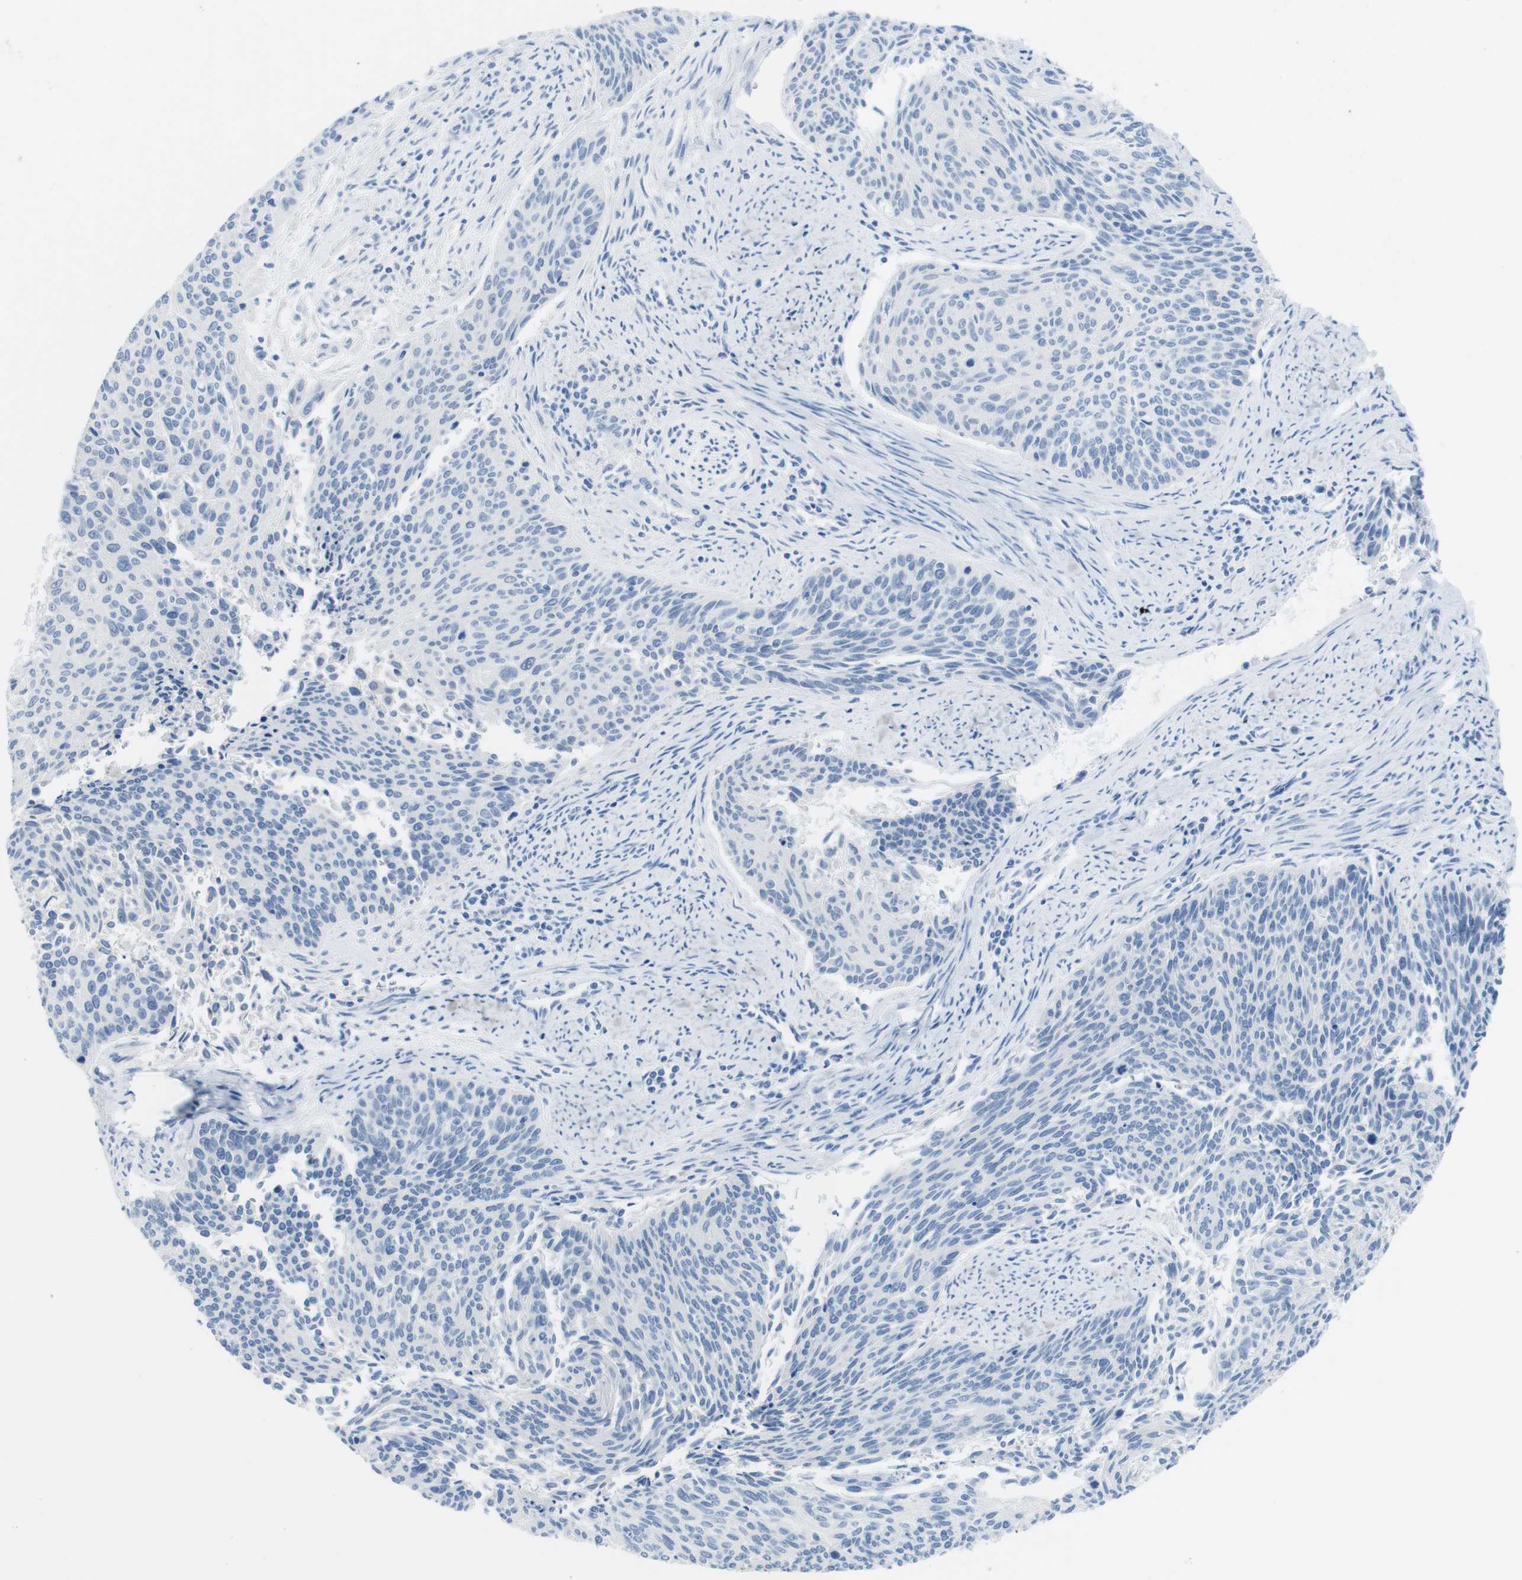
{"staining": {"intensity": "negative", "quantity": "none", "location": "none"}, "tissue": "cervical cancer", "cell_type": "Tumor cells", "image_type": "cancer", "snomed": [{"axis": "morphology", "description": "Squamous cell carcinoma, NOS"}, {"axis": "topography", "description": "Cervix"}], "caption": "Immunohistochemical staining of human squamous cell carcinoma (cervical) exhibits no significant positivity in tumor cells.", "gene": "OPN1SW", "patient": {"sex": "female", "age": 55}}